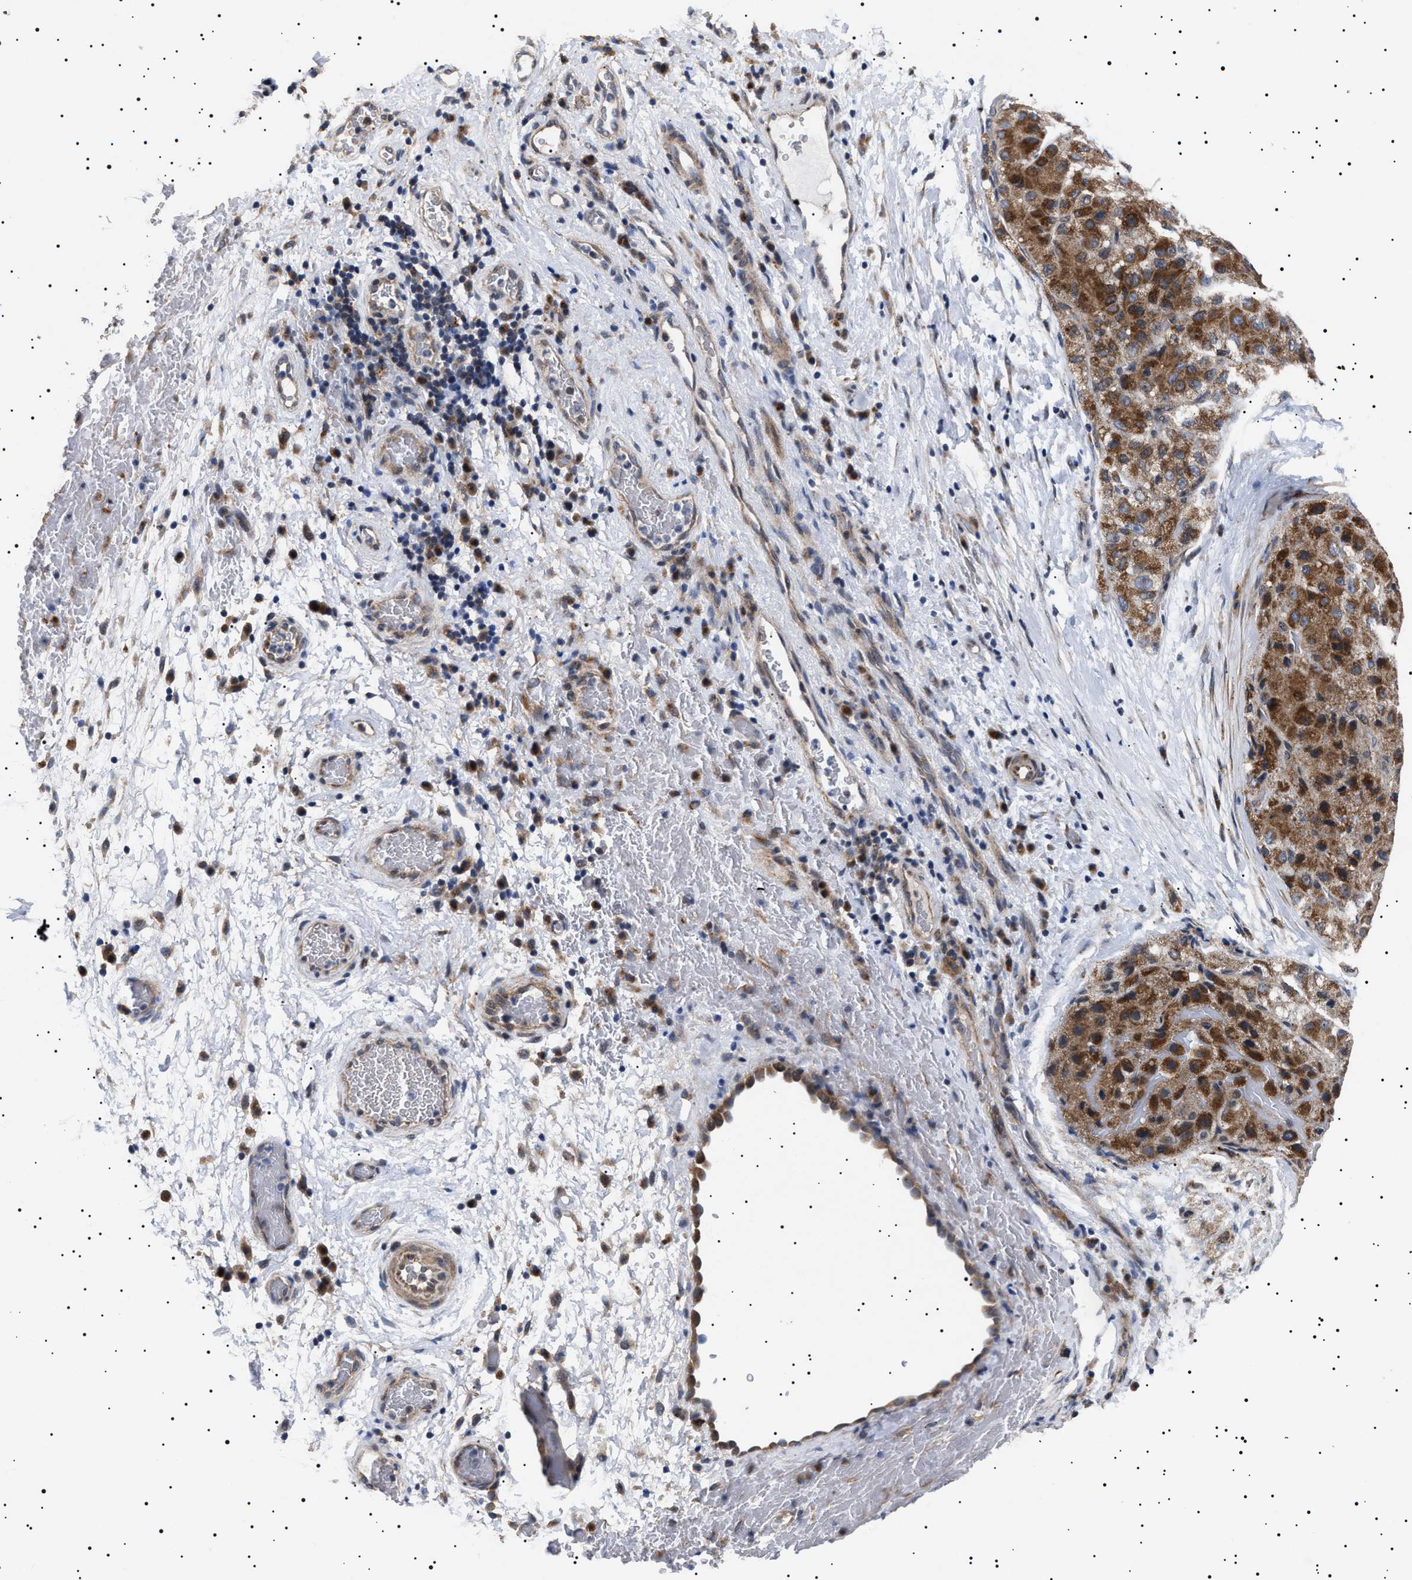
{"staining": {"intensity": "strong", "quantity": ">75%", "location": "cytoplasmic/membranous"}, "tissue": "liver cancer", "cell_type": "Tumor cells", "image_type": "cancer", "snomed": [{"axis": "morphology", "description": "Carcinoma, Hepatocellular, NOS"}, {"axis": "topography", "description": "Liver"}], "caption": "An immunohistochemistry (IHC) photomicrograph of tumor tissue is shown. Protein staining in brown shows strong cytoplasmic/membranous positivity in hepatocellular carcinoma (liver) within tumor cells.", "gene": "RAB34", "patient": {"sex": "male", "age": 80}}